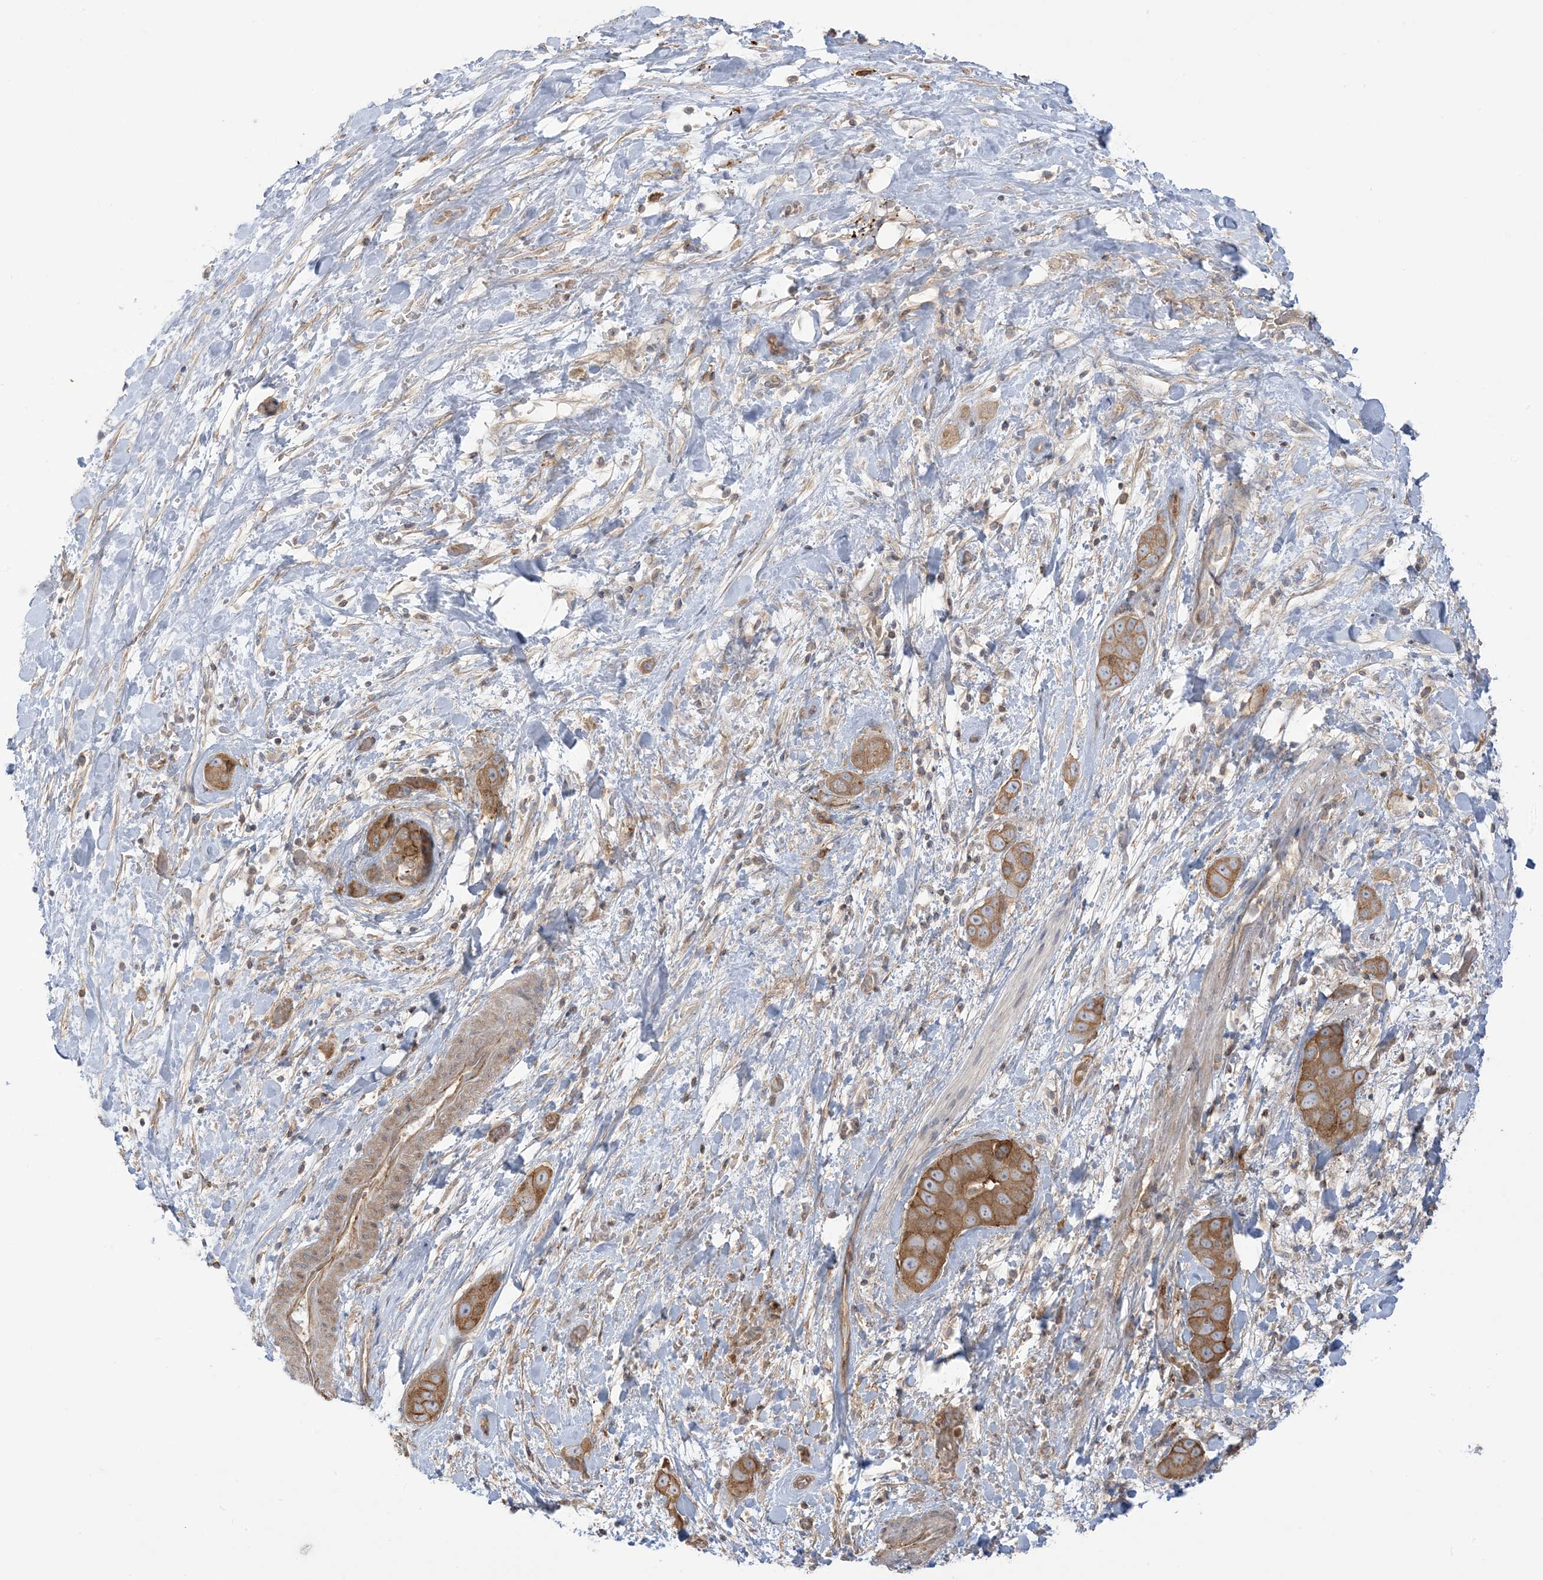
{"staining": {"intensity": "moderate", "quantity": ">75%", "location": "cytoplasmic/membranous"}, "tissue": "liver cancer", "cell_type": "Tumor cells", "image_type": "cancer", "snomed": [{"axis": "morphology", "description": "Cholangiocarcinoma"}, {"axis": "topography", "description": "Liver"}], "caption": "Protein analysis of cholangiocarcinoma (liver) tissue reveals moderate cytoplasmic/membranous positivity in approximately >75% of tumor cells.", "gene": "ICMT", "patient": {"sex": "female", "age": 52}}